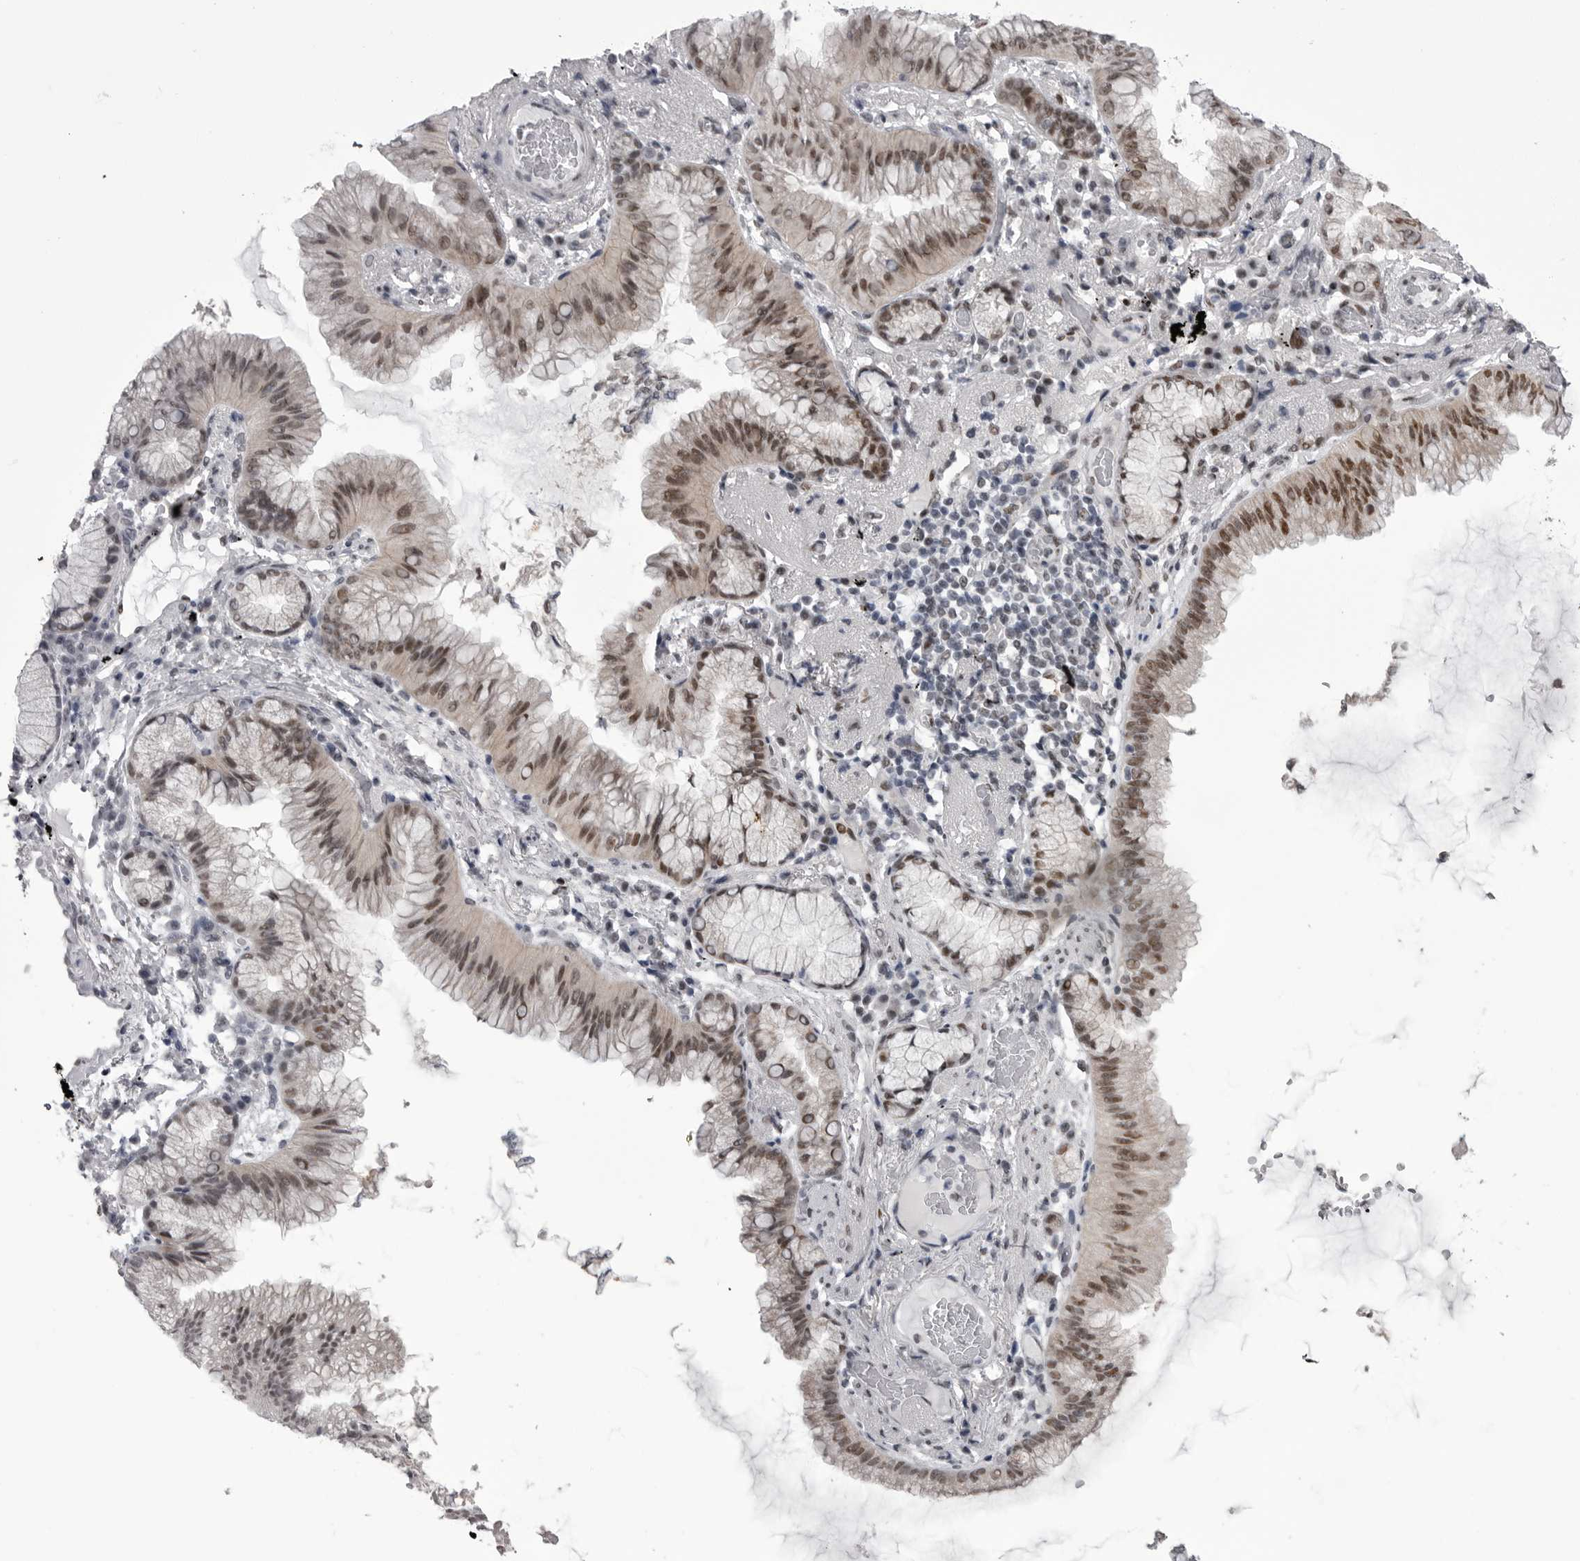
{"staining": {"intensity": "moderate", "quantity": ">75%", "location": "nuclear"}, "tissue": "lung cancer", "cell_type": "Tumor cells", "image_type": "cancer", "snomed": [{"axis": "morphology", "description": "Adenocarcinoma, NOS"}, {"axis": "topography", "description": "Lung"}], "caption": "Human lung cancer (adenocarcinoma) stained for a protein (brown) demonstrates moderate nuclear positive positivity in approximately >75% of tumor cells.", "gene": "MEPCE", "patient": {"sex": "female", "age": 70}}